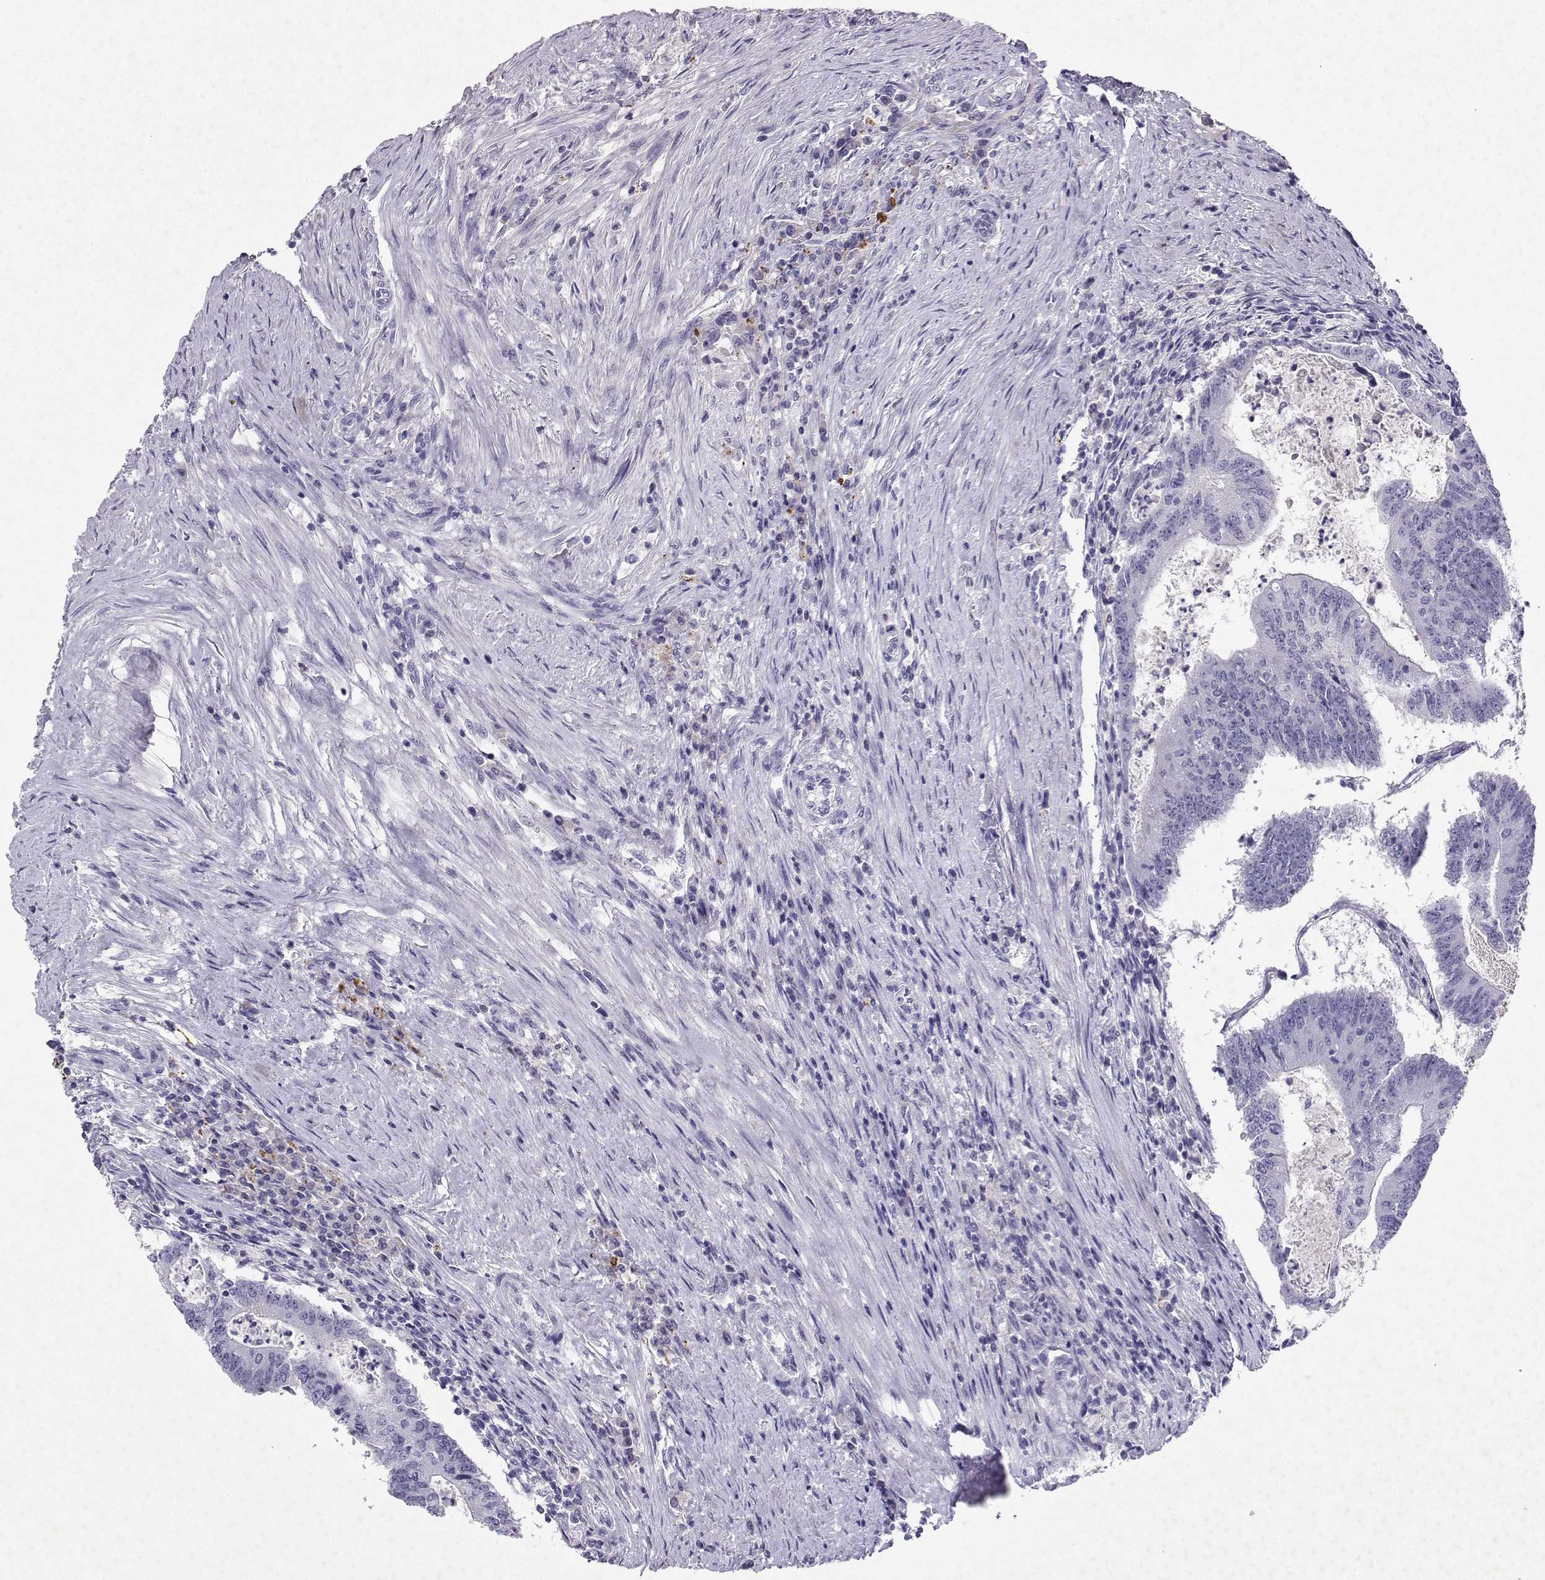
{"staining": {"intensity": "negative", "quantity": "none", "location": "none"}, "tissue": "colorectal cancer", "cell_type": "Tumor cells", "image_type": "cancer", "snomed": [{"axis": "morphology", "description": "Adenocarcinoma, NOS"}, {"axis": "topography", "description": "Colon"}], "caption": "Human colorectal cancer stained for a protein using immunohistochemistry (IHC) reveals no staining in tumor cells.", "gene": "GRIK4", "patient": {"sex": "female", "age": 70}}